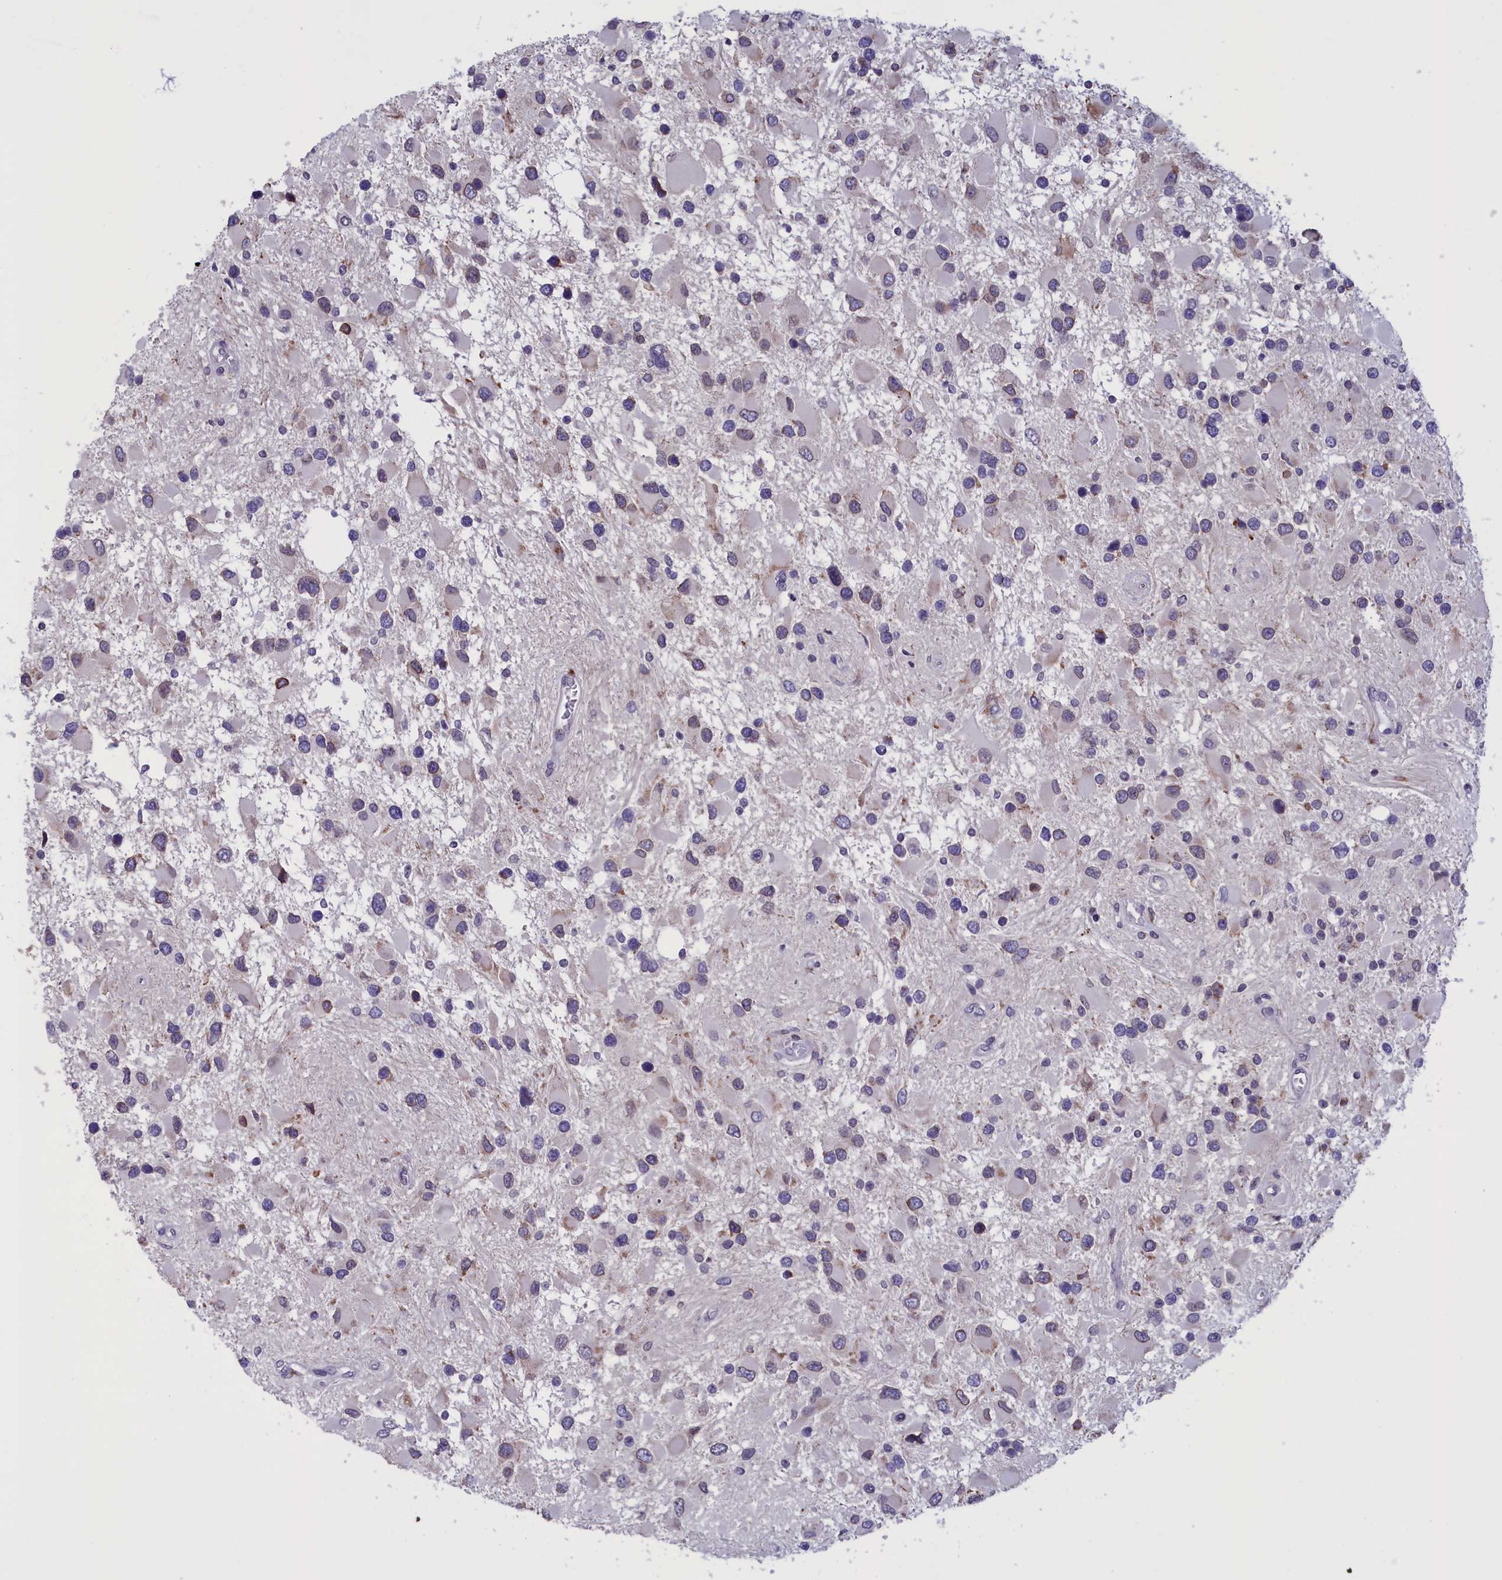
{"staining": {"intensity": "negative", "quantity": "none", "location": "none"}, "tissue": "glioma", "cell_type": "Tumor cells", "image_type": "cancer", "snomed": [{"axis": "morphology", "description": "Glioma, malignant, High grade"}, {"axis": "topography", "description": "Brain"}], "caption": "Histopathology image shows no protein staining in tumor cells of malignant high-grade glioma tissue.", "gene": "PARS2", "patient": {"sex": "male", "age": 53}}